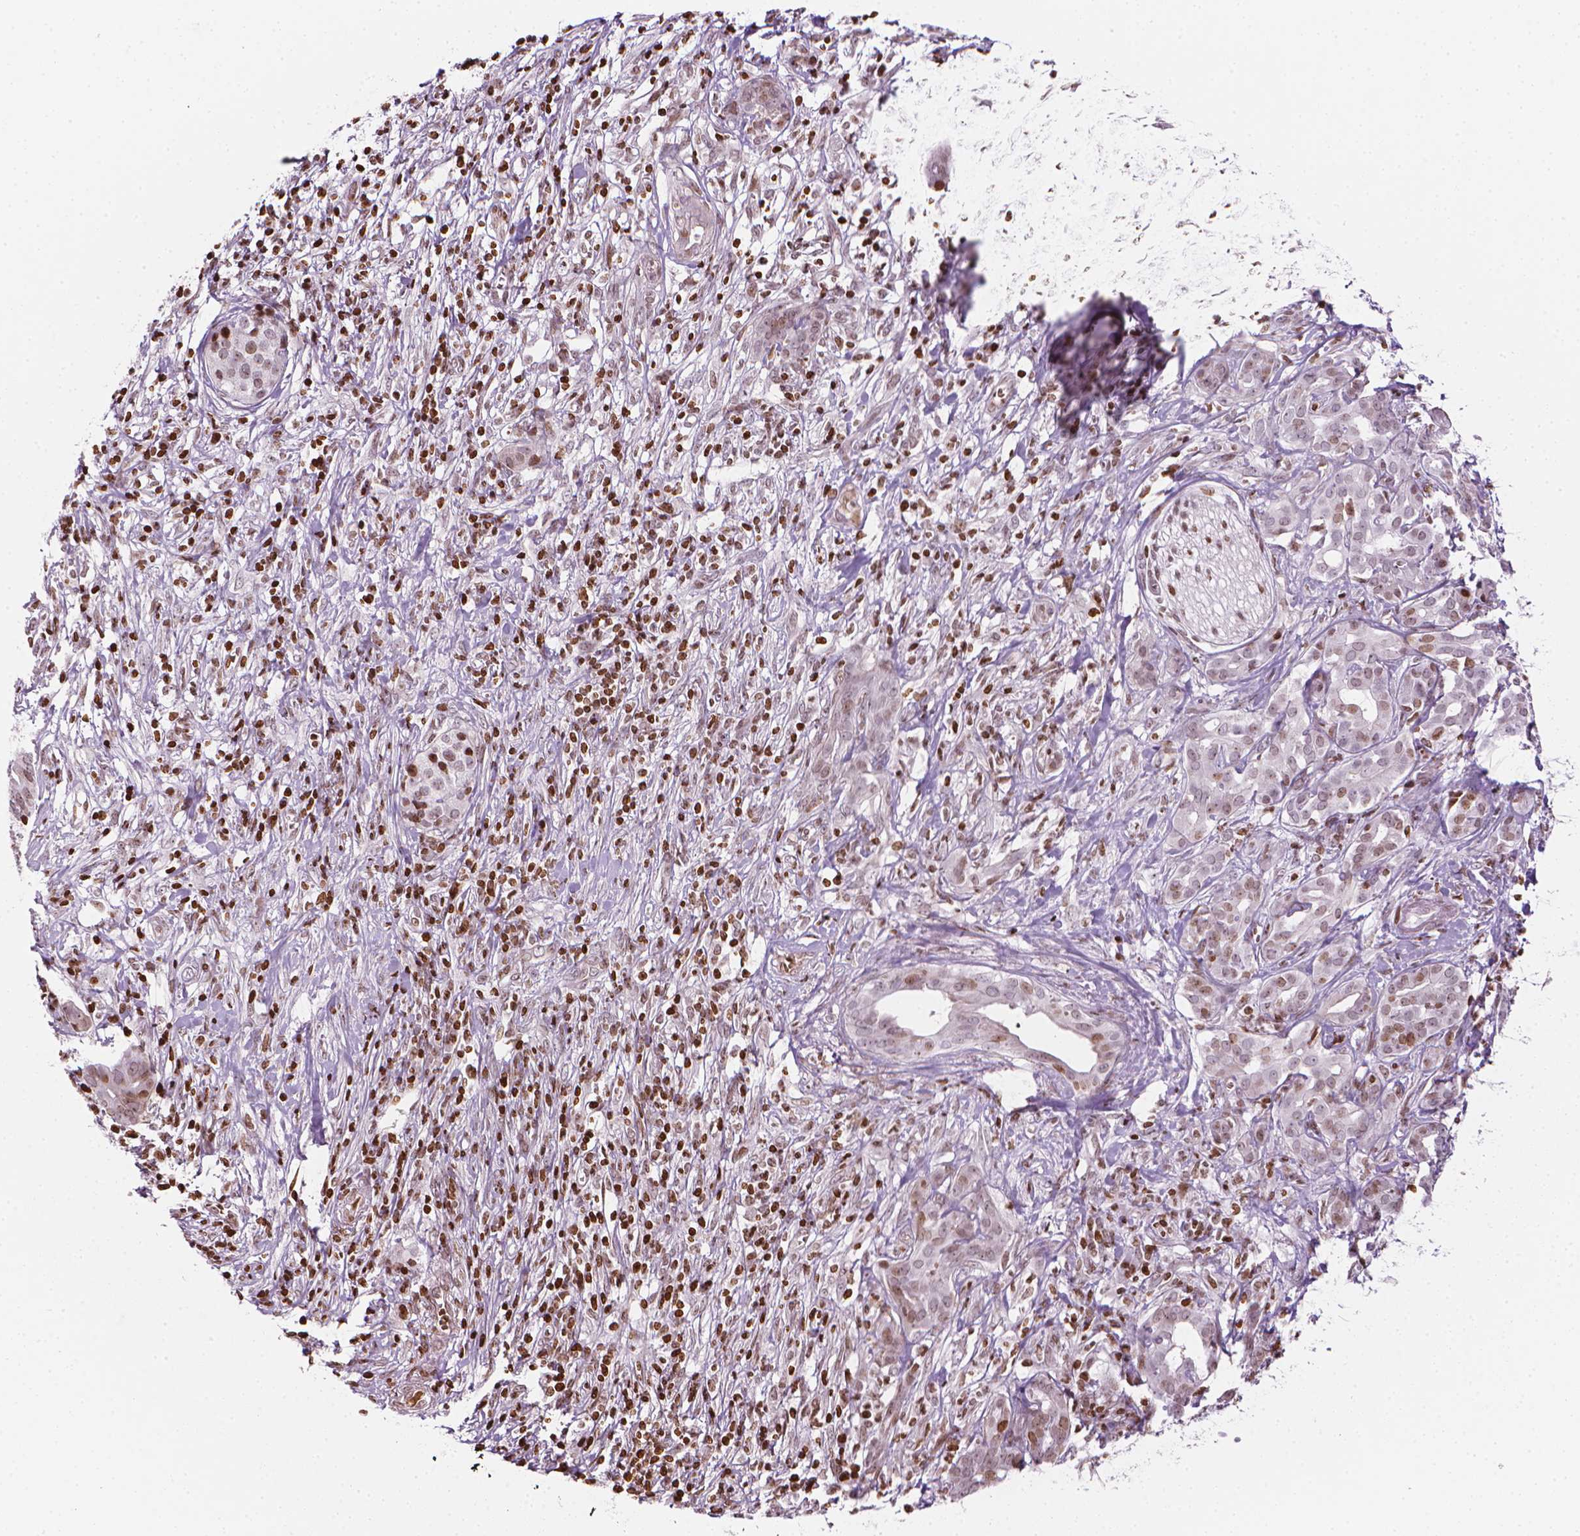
{"staining": {"intensity": "moderate", "quantity": "25%-75%", "location": "nuclear"}, "tissue": "pancreatic cancer", "cell_type": "Tumor cells", "image_type": "cancer", "snomed": [{"axis": "morphology", "description": "Adenocarcinoma, NOS"}, {"axis": "topography", "description": "Pancreas"}], "caption": "Protein expression analysis of human pancreatic cancer reveals moderate nuclear staining in approximately 25%-75% of tumor cells.", "gene": "PIP4K2A", "patient": {"sex": "male", "age": 61}}